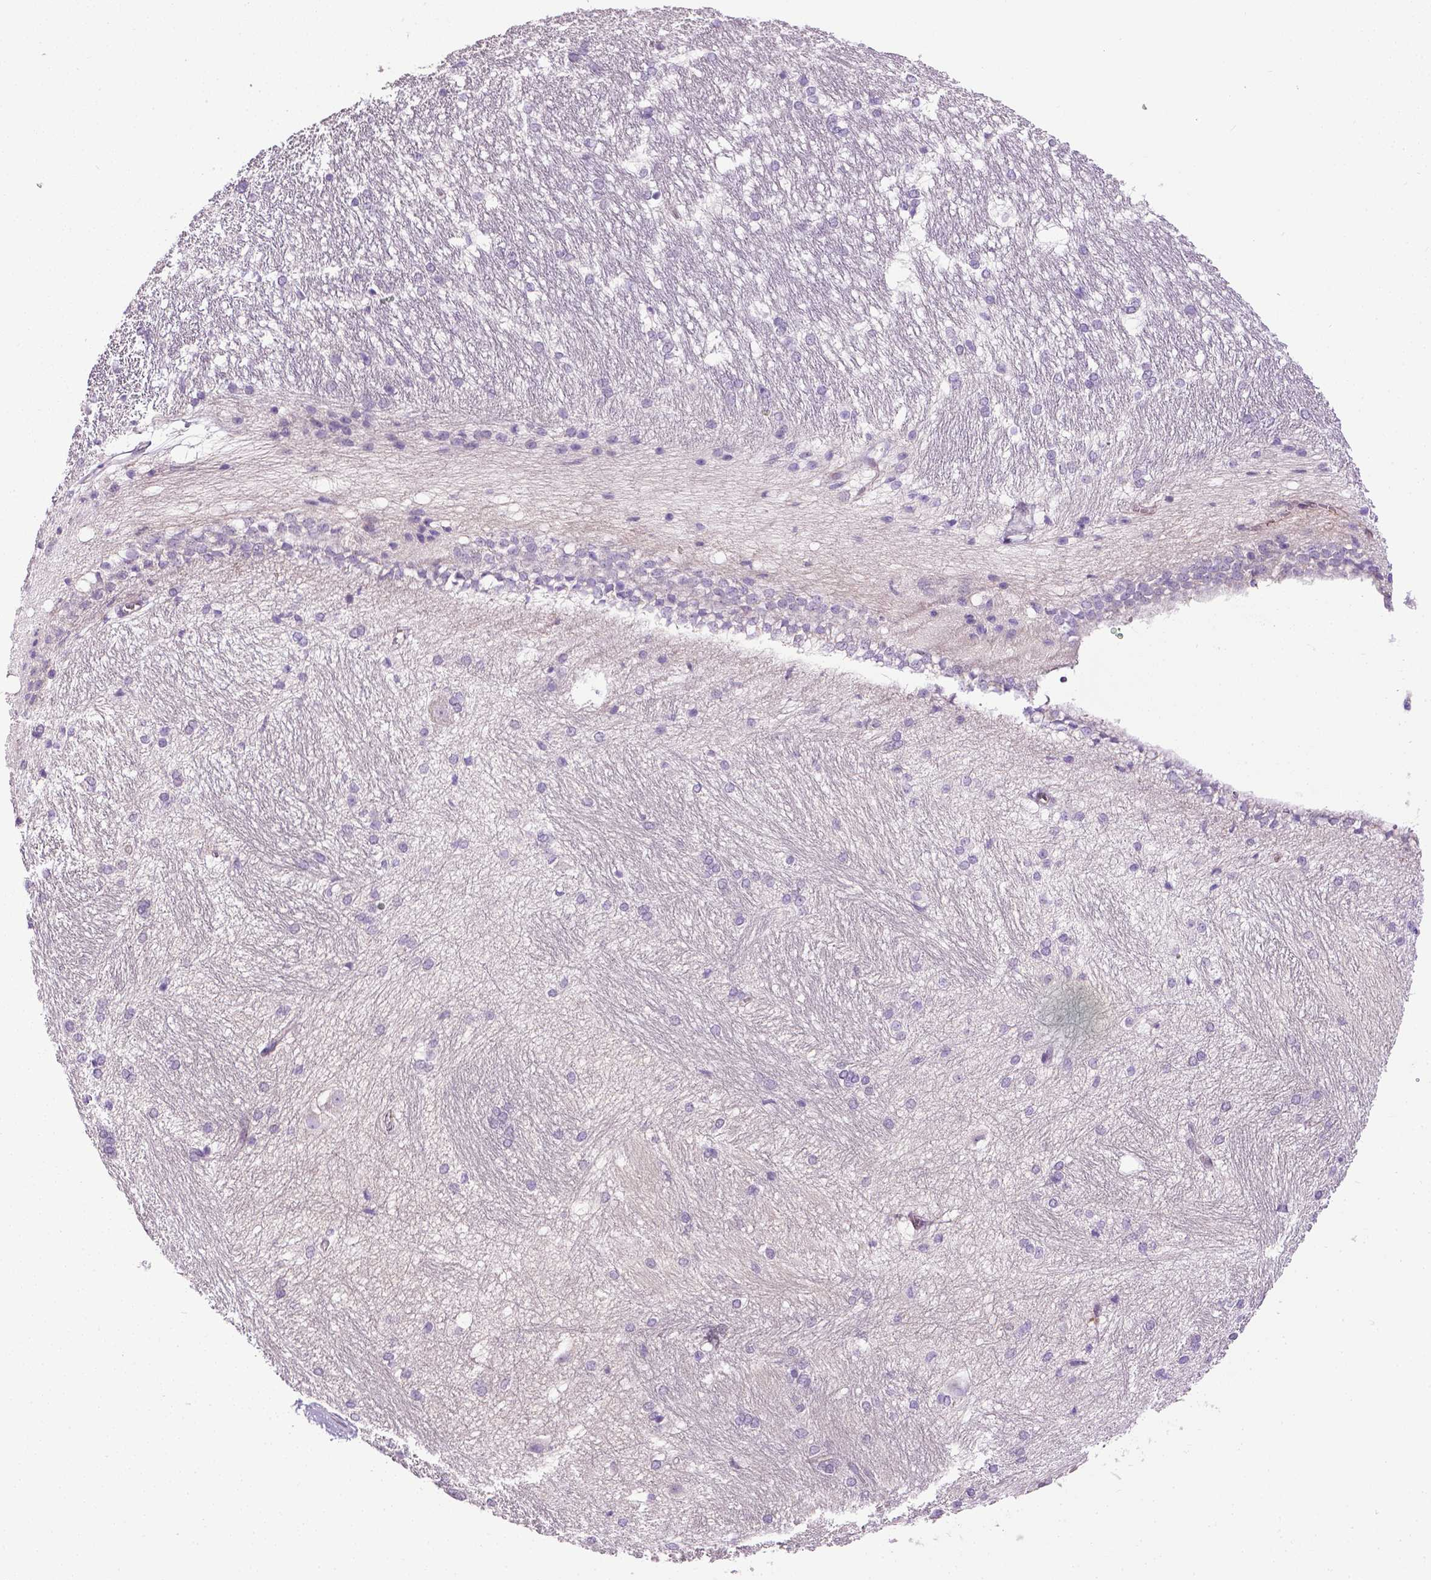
{"staining": {"intensity": "negative", "quantity": "none", "location": "none"}, "tissue": "hippocampus", "cell_type": "Glial cells", "image_type": "normal", "snomed": [{"axis": "morphology", "description": "Normal tissue, NOS"}, {"axis": "topography", "description": "Cerebral cortex"}, {"axis": "topography", "description": "Hippocampus"}], "caption": "Human hippocampus stained for a protein using immunohistochemistry displays no positivity in glial cells.", "gene": "PTGER3", "patient": {"sex": "female", "age": 19}}